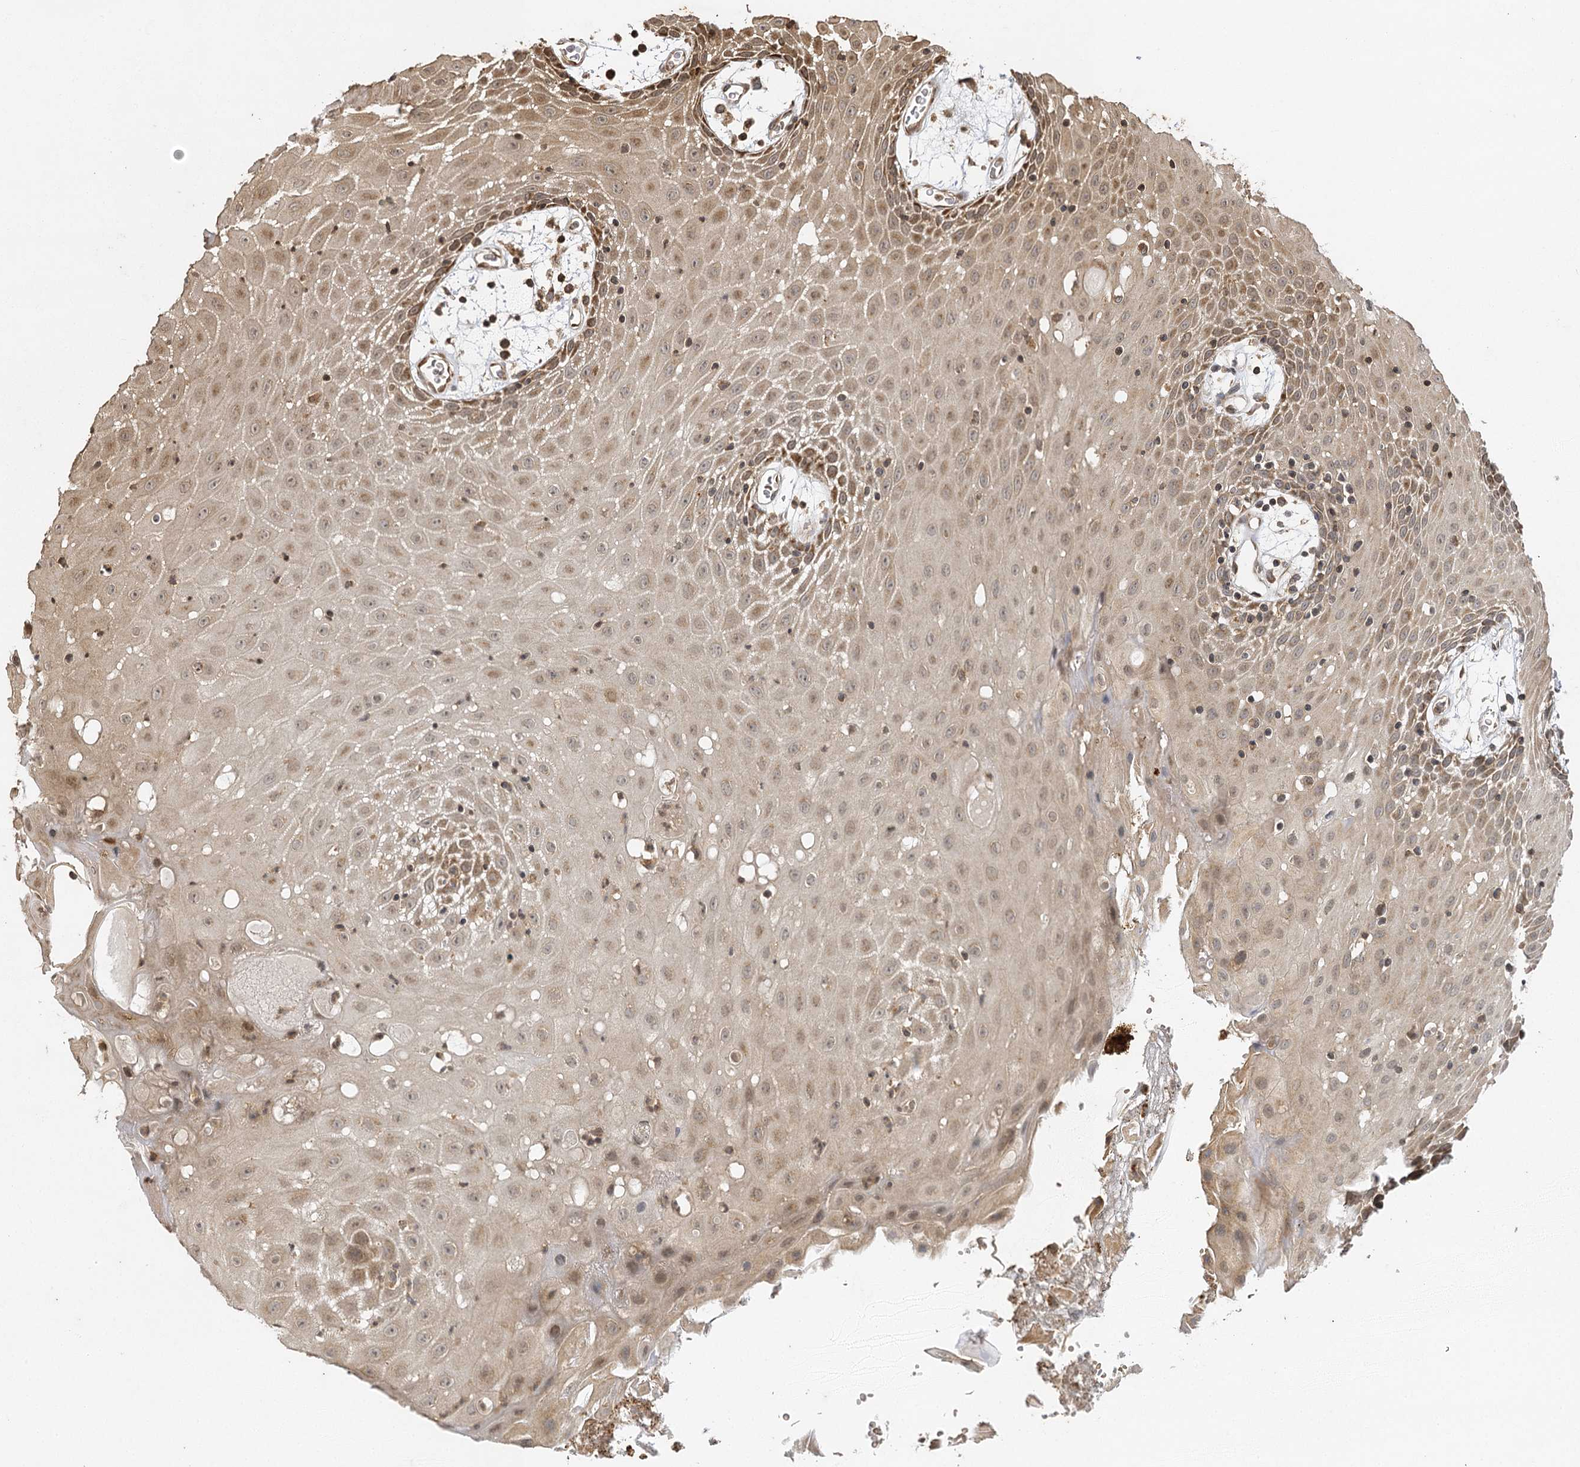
{"staining": {"intensity": "moderate", "quantity": "25%-75%", "location": "cytoplasmic/membranous,nuclear"}, "tissue": "oral mucosa", "cell_type": "Squamous epithelial cells", "image_type": "normal", "snomed": [{"axis": "morphology", "description": "Normal tissue, NOS"}, {"axis": "topography", "description": "Skeletal muscle"}, {"axis": "topography", "description": "Oral tissue"}, {"axis": "topography", "description": "Salivary gland"}, {"axis": "topography", "description": "Peripheral nerve tissue"}], "caption": "Immunohistochemical staining of normal human oral mucosa exhibits moderate cytoplasmic/membranous,nuclear protein positivity in approximately 25%-75% of squamous epithelial cells.", "gene": "IL11RA", "patient": {"sex": "male", "age": 54}}